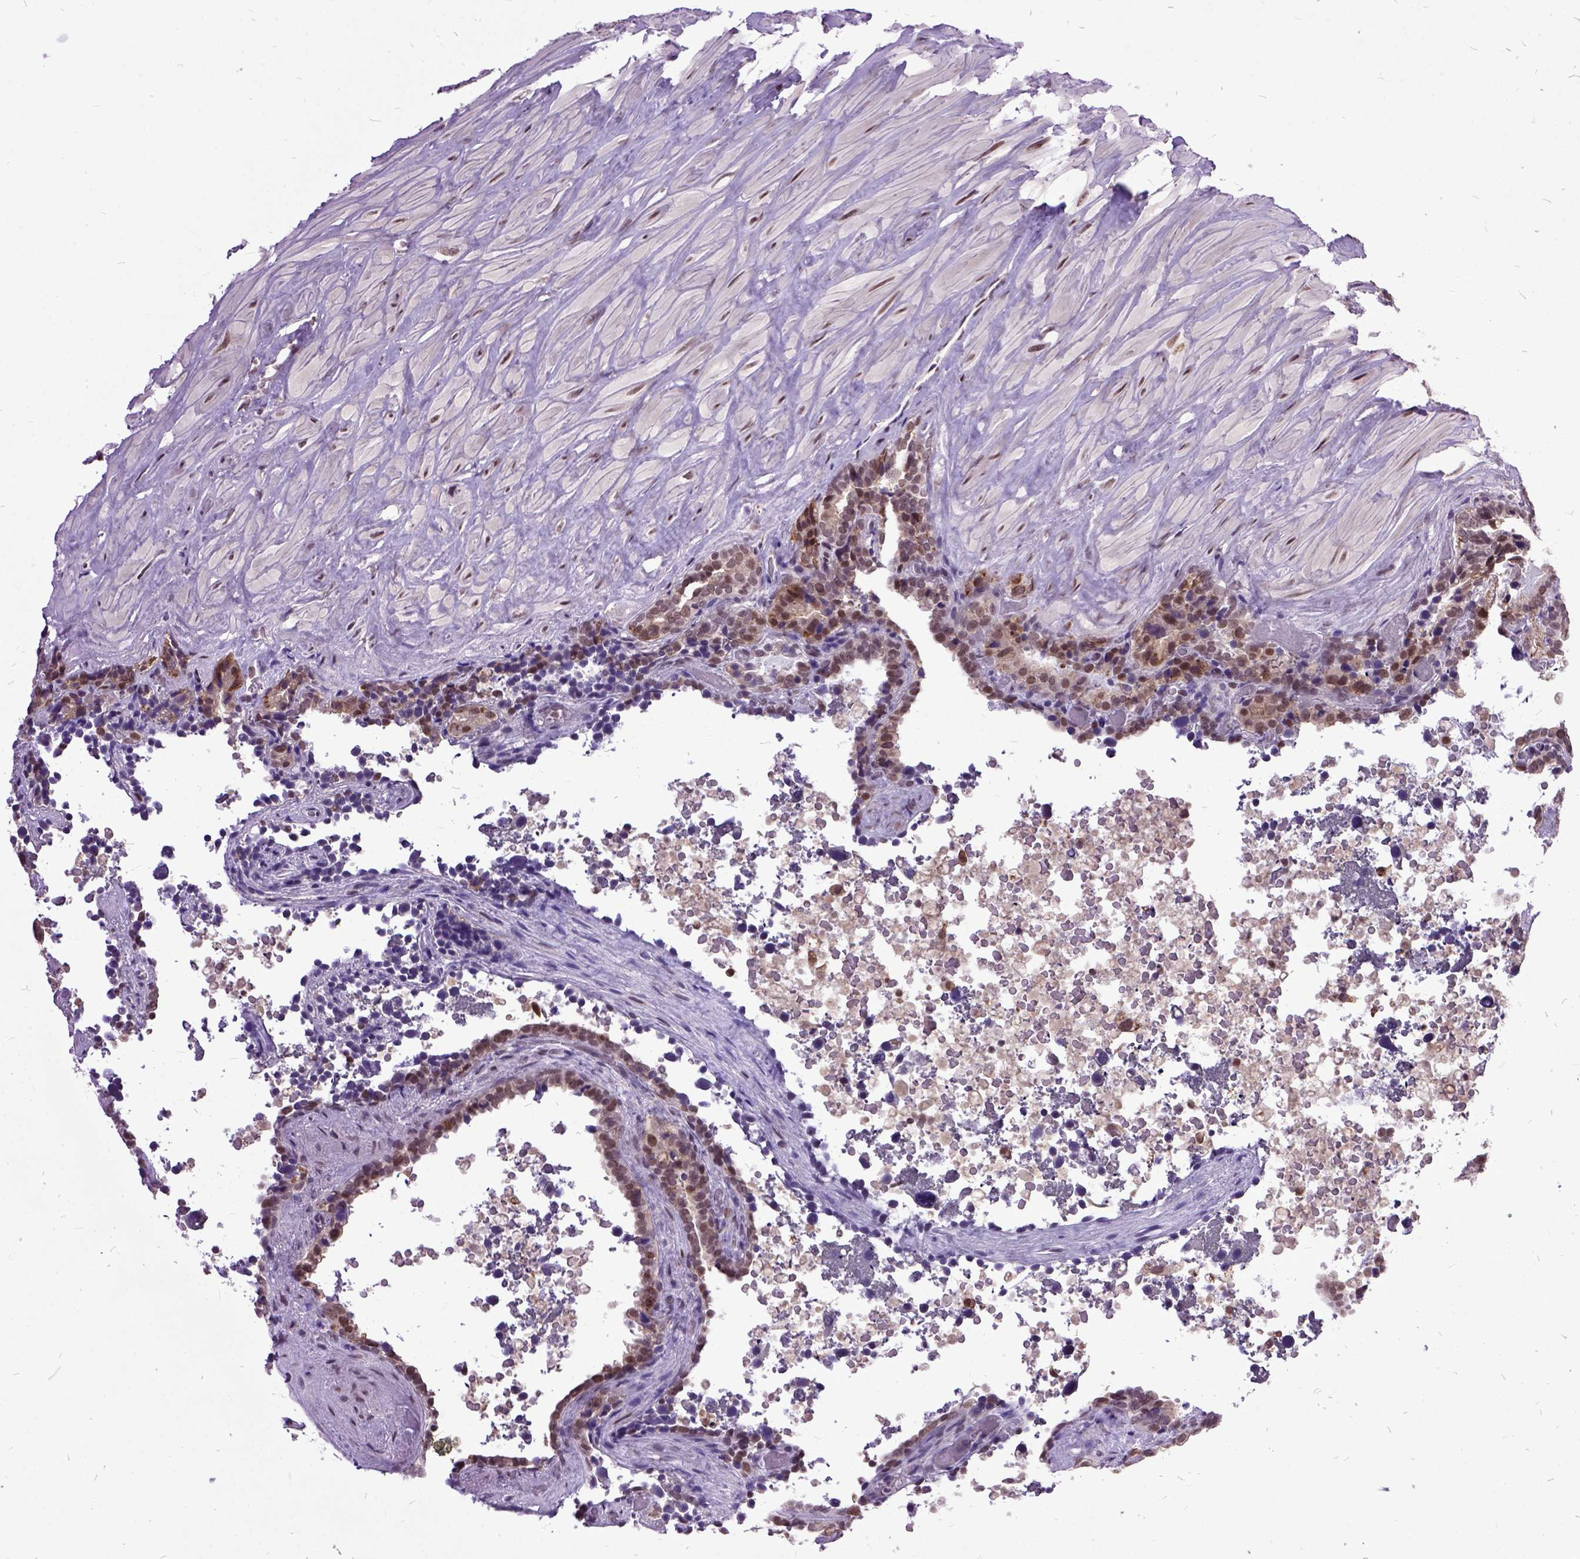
{"staining": {"intensity": "moderate", "quantity": ">75%", "location": "nuclear"}, "tissue": "seminal vesicle", "cell_type": "Glandular cells", "image_type": "normal", "snomed": [{"axis": "morphology", "description": "Normal tissue, NOS"}, {"axis": "topography", "description": "Seminal veicle"}], "caption": "Unremarkable seminal vesicle demonstrates moderate nuclear expression in approximately >75% of glandular cells, visualized by immunohistochemistry. (Brightfield microscopy of DAB IHC at high magnification).", "gene": "ORC5", "patient": {"sex": "male", "age": 60}}